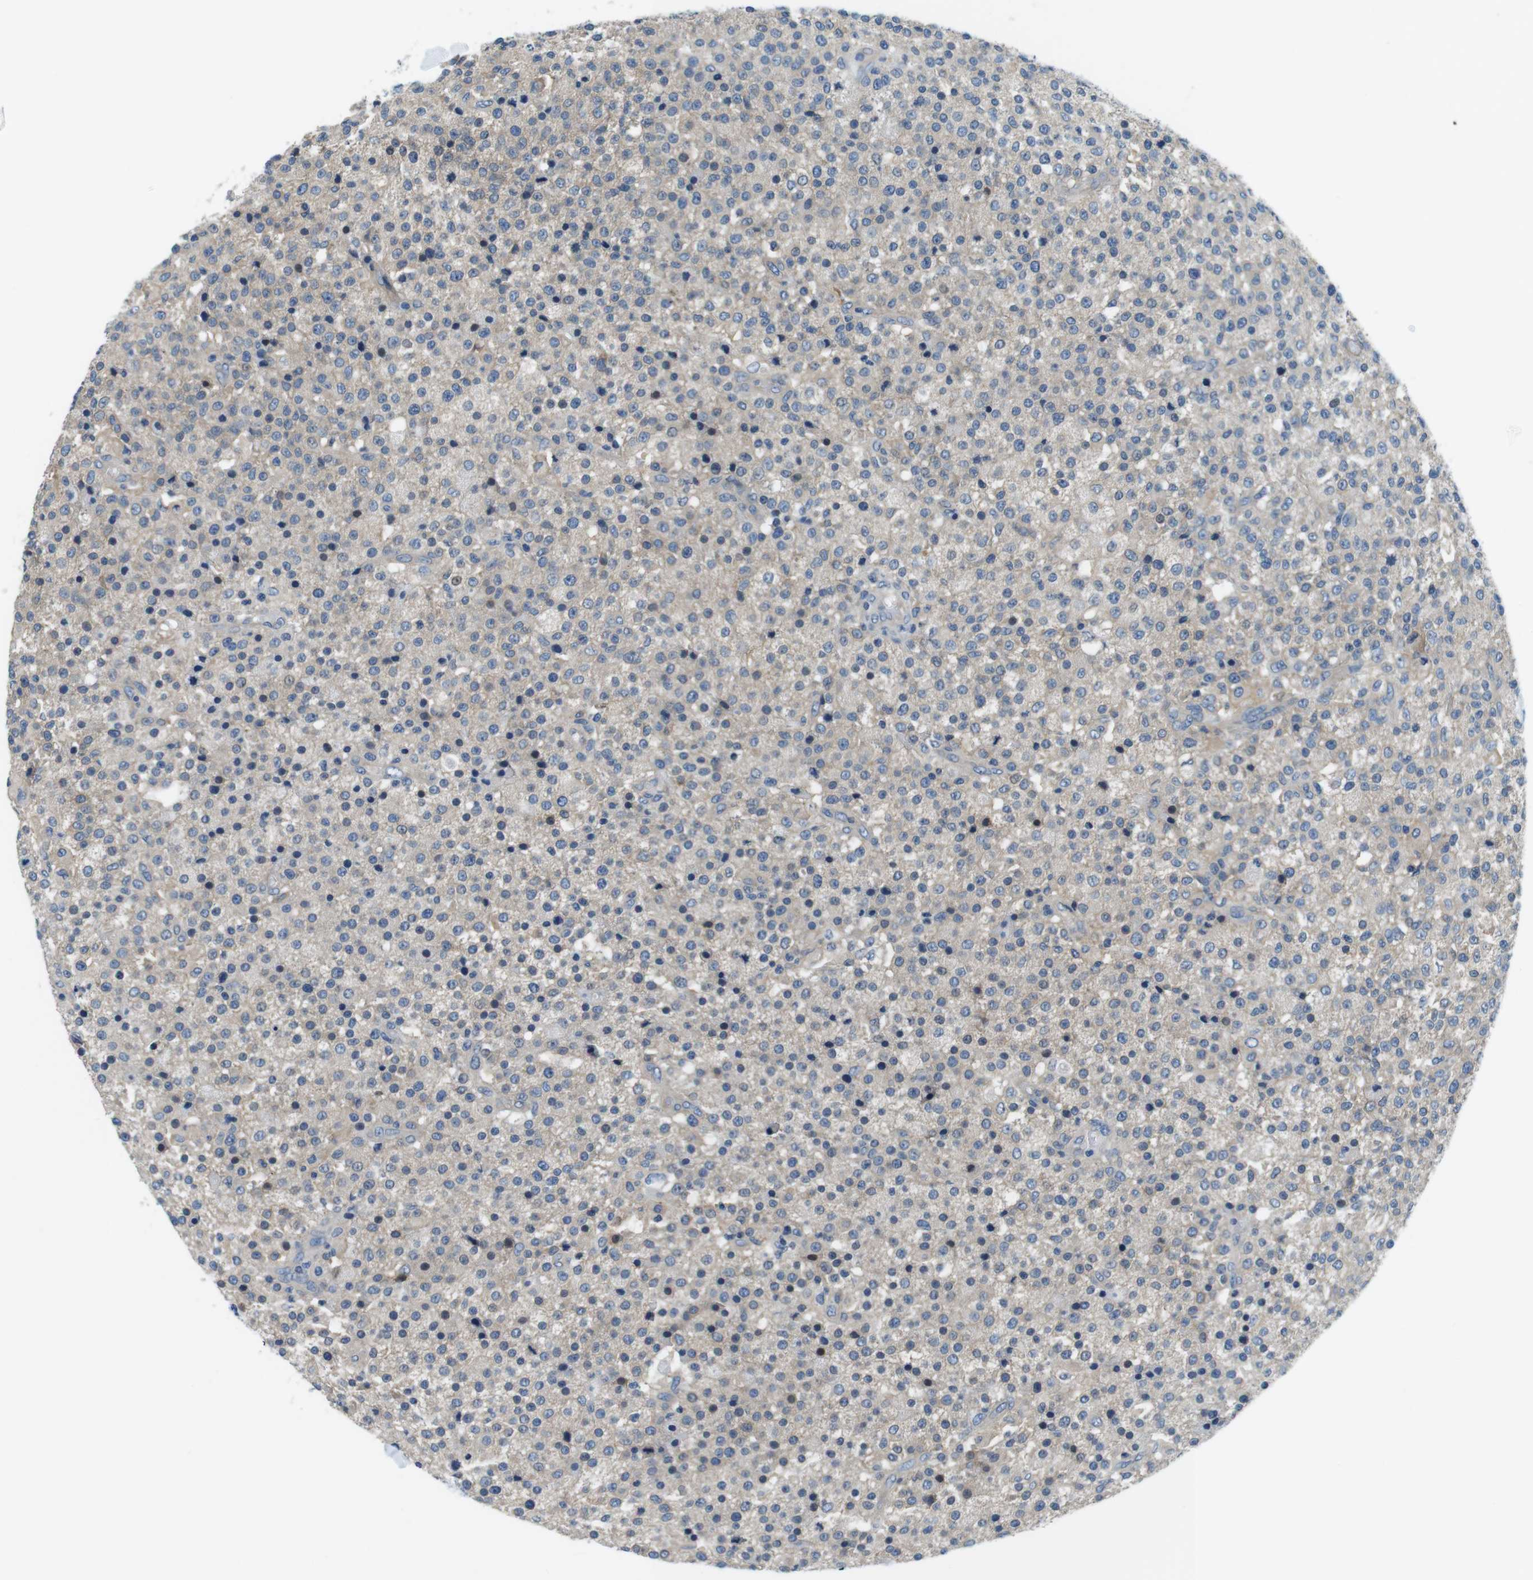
{"staining": {"intensity": "weak", "quantity": "25%-75%", "location": "cytoplasmic/membranous"}, "tissue": "testis cancer", "cell_type": "Tumor cells", "image_type": "cancer", "snomed": [{"axis": "morphology", "description": "Seminoma, NOS"}, {"axis": "topography", "description": "Testis"}], "caption": "Brown immunohistochemical staining in human testis cancer (seminoma) exhibits weak cytoplasmic/membranous positivity in about 25%-75% of tumor cells.", "gene": "DENND4C", "patient": {"sex": "male", "age": 59}}